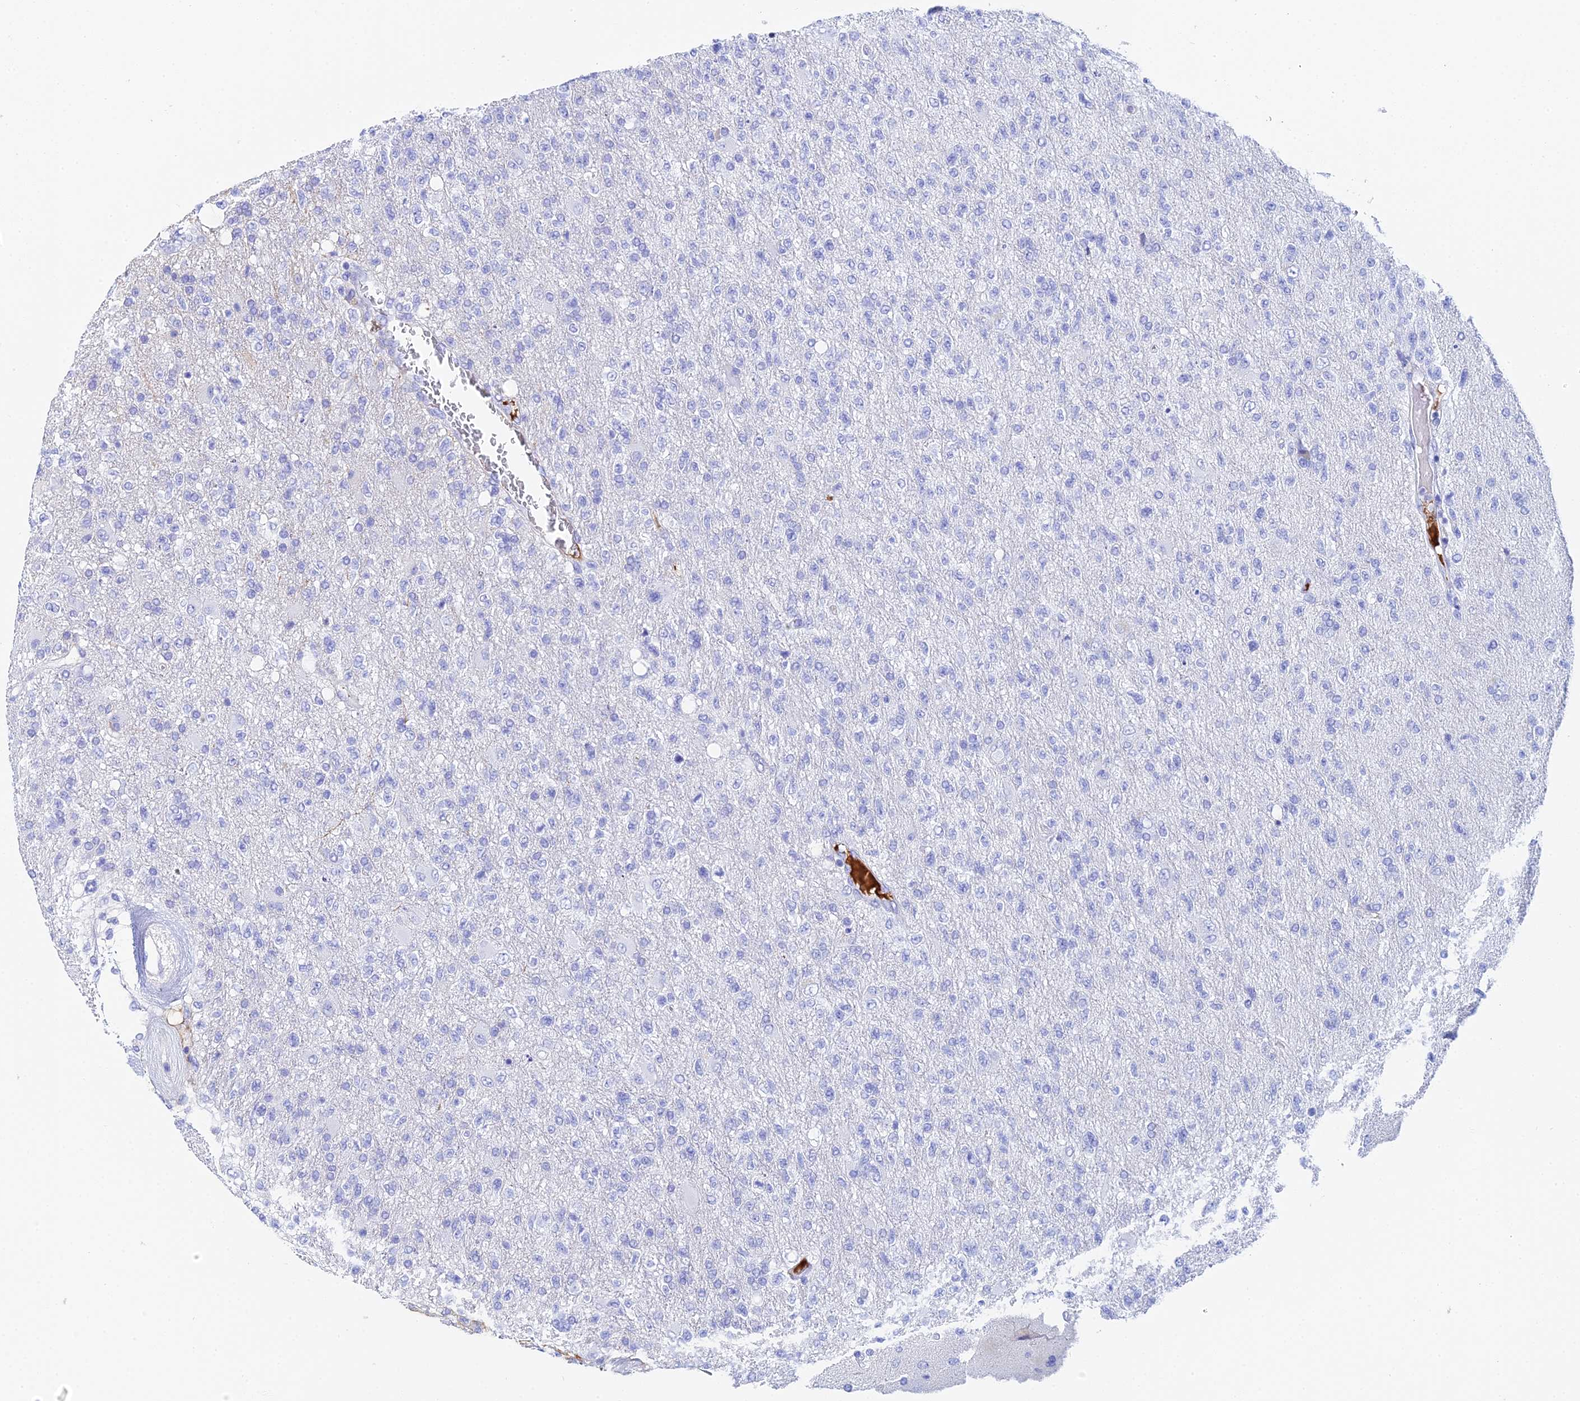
{"staining": {"intensity": "negative", "quantity": "none", "location": "none"}, "tissue": "glioma", "cell_type": "Tumor cells", "image_type": "cancer", "snomed": [{"axis": "morphology", "description": "Glioma, malignant, High grade"}, {"axis": "topography", "description": "Brain"}], "caption": "IHC photomicrograph of glioma stained for a protein (brown), which exhibits no positivity in tumor cells. The staining was performed using DAB to visualize the protein expression in brown, while the nuclei were stained in blue with hematoxylin (Magnification: 20x).", "gene": "CELA3A", "patient": {"sex": "male", "age": 56}}